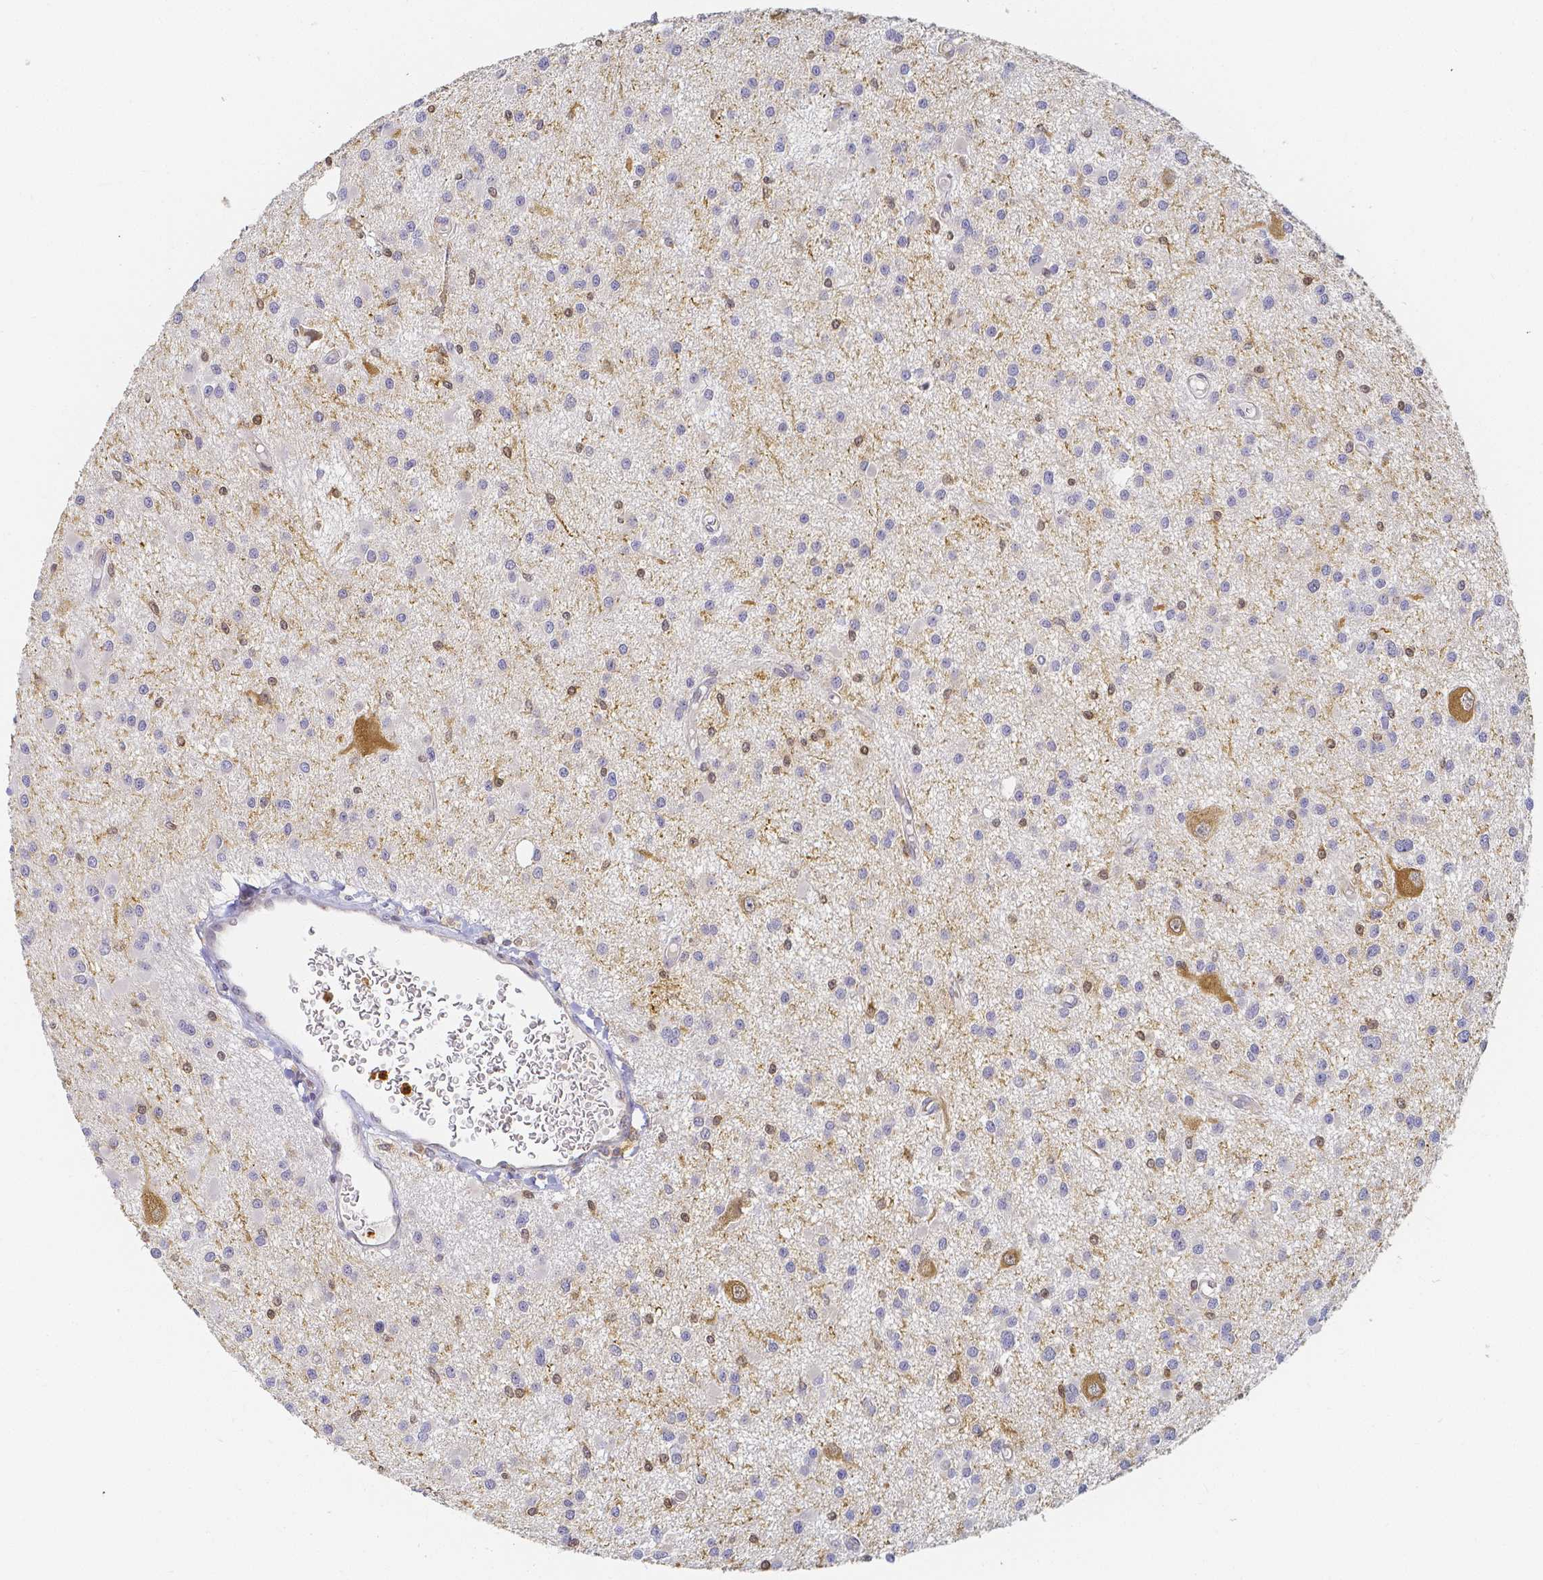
{"staining": {"intensity": "negative", "quantity": "none", "location": "none"}, "tissue": "glioma", "cell_type": "Tumor cells", "image_type": "cancer", "snomed": [{"axis": "morphology", "description": "Glioma, malignant, High grade"}, {"axis": "topography", "description": "Brain"}], "caption": "Immunohistochemical staining of malignant high-grade glioma displays no significant positivity in tumor cells.", "gene": "KCNH1", "patient": {"sex": "male", "age": 54}}